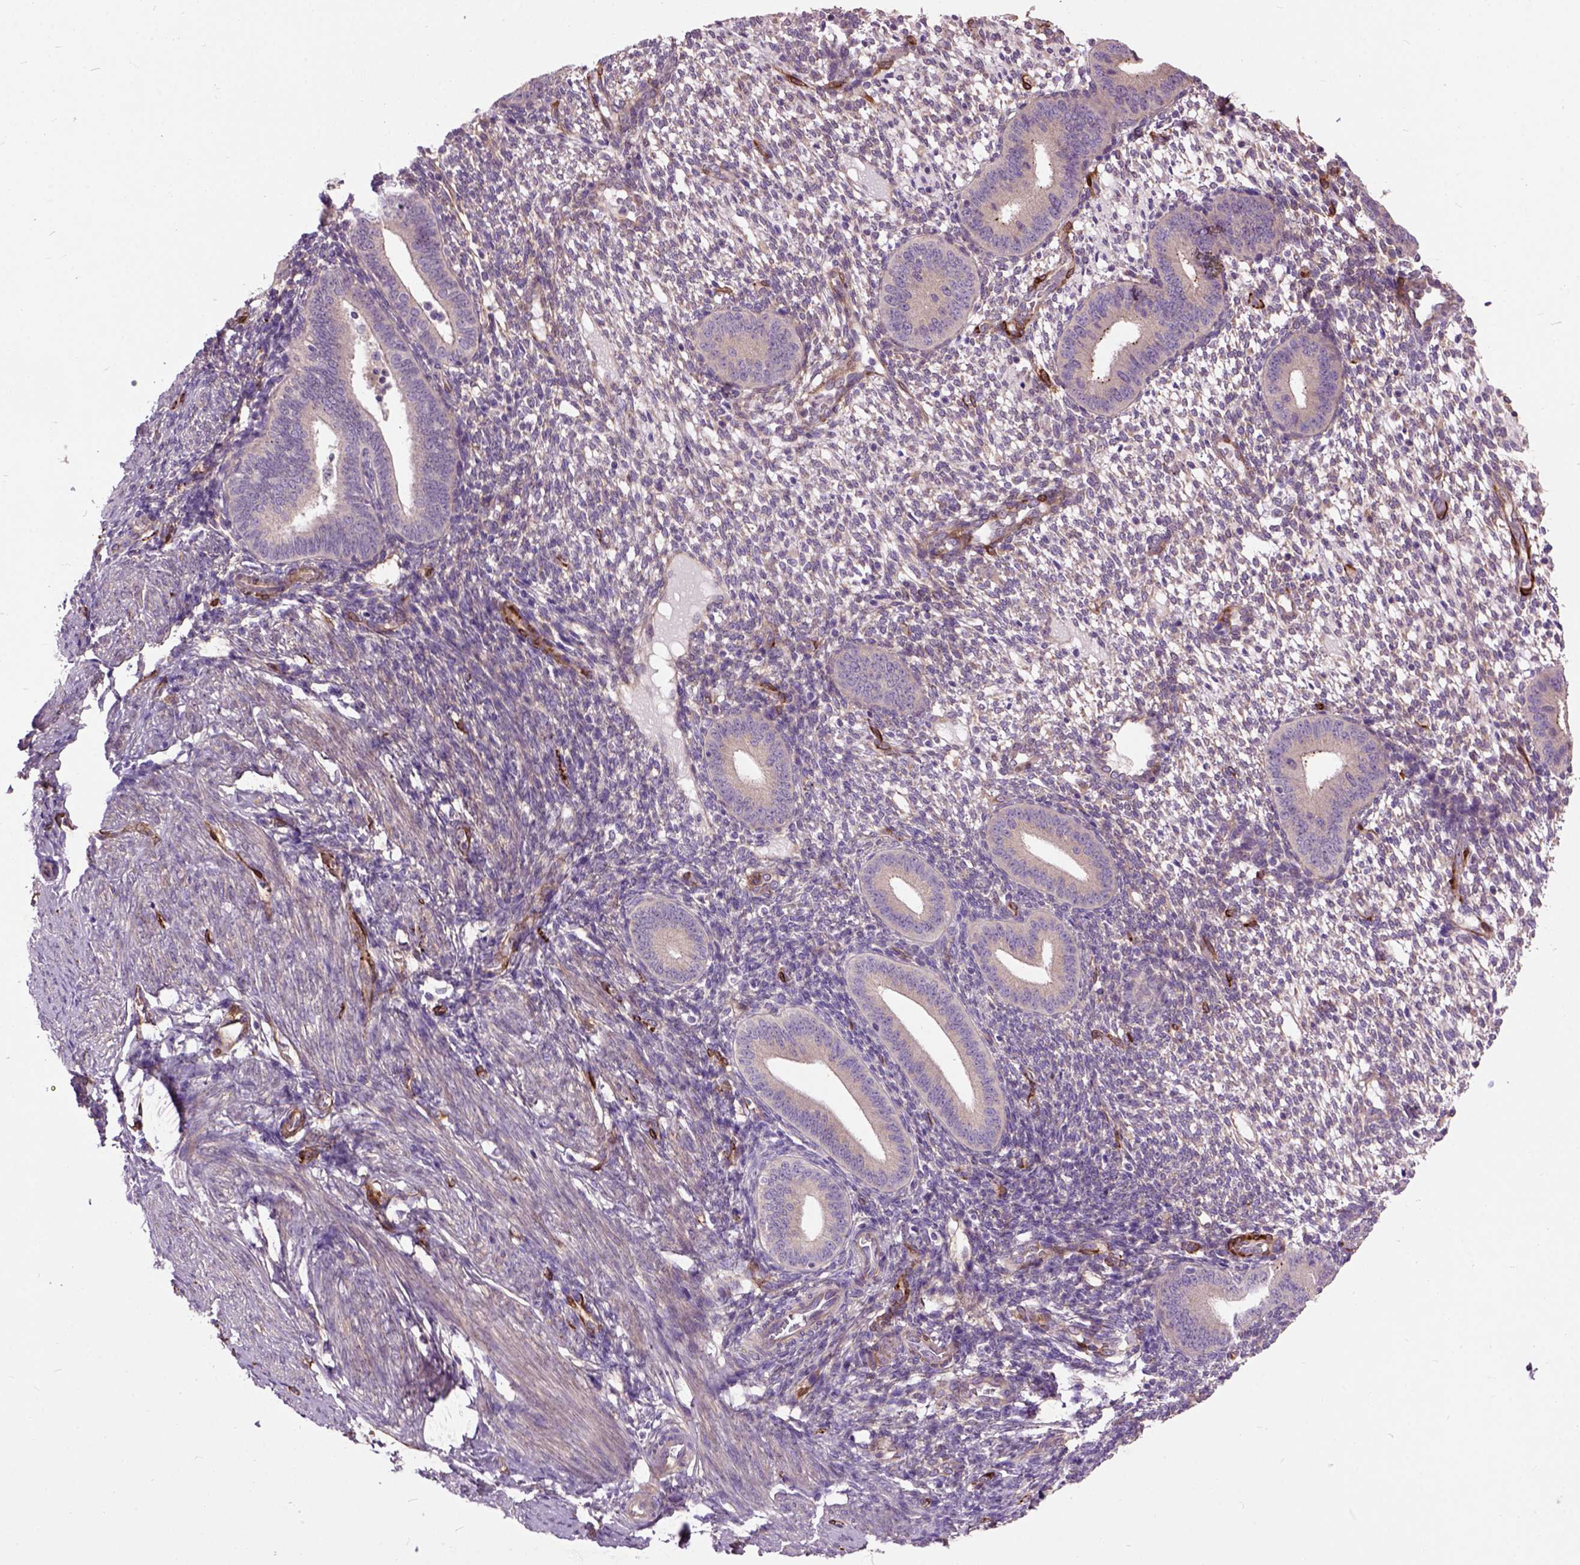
{"staining": {"intensity": "moderate", "quantity": "<25%", "location": "cytoplasmic/membranous"}, "tissue": "endometrium", "cell_type": "Cells in endometrial stroma", "image_type": "normal", "snomed": [{"axis": "morphology", "description": "Normal tissue, NOS"}, {"axis": "topography", "description": "Endometrium"}], "caption": "IHC histopathology image of unremarkable endometrium: human endometrium stained using immunohistochemistry displays low levels of moderate protein expression localized specifically in the cytoplasmic/membranous of cells in endometrial stroma, appearing as a cytoplasmic/membranous brown color.", "gene": "MAPT", "patient": {"sex": "female", "age": 40}}